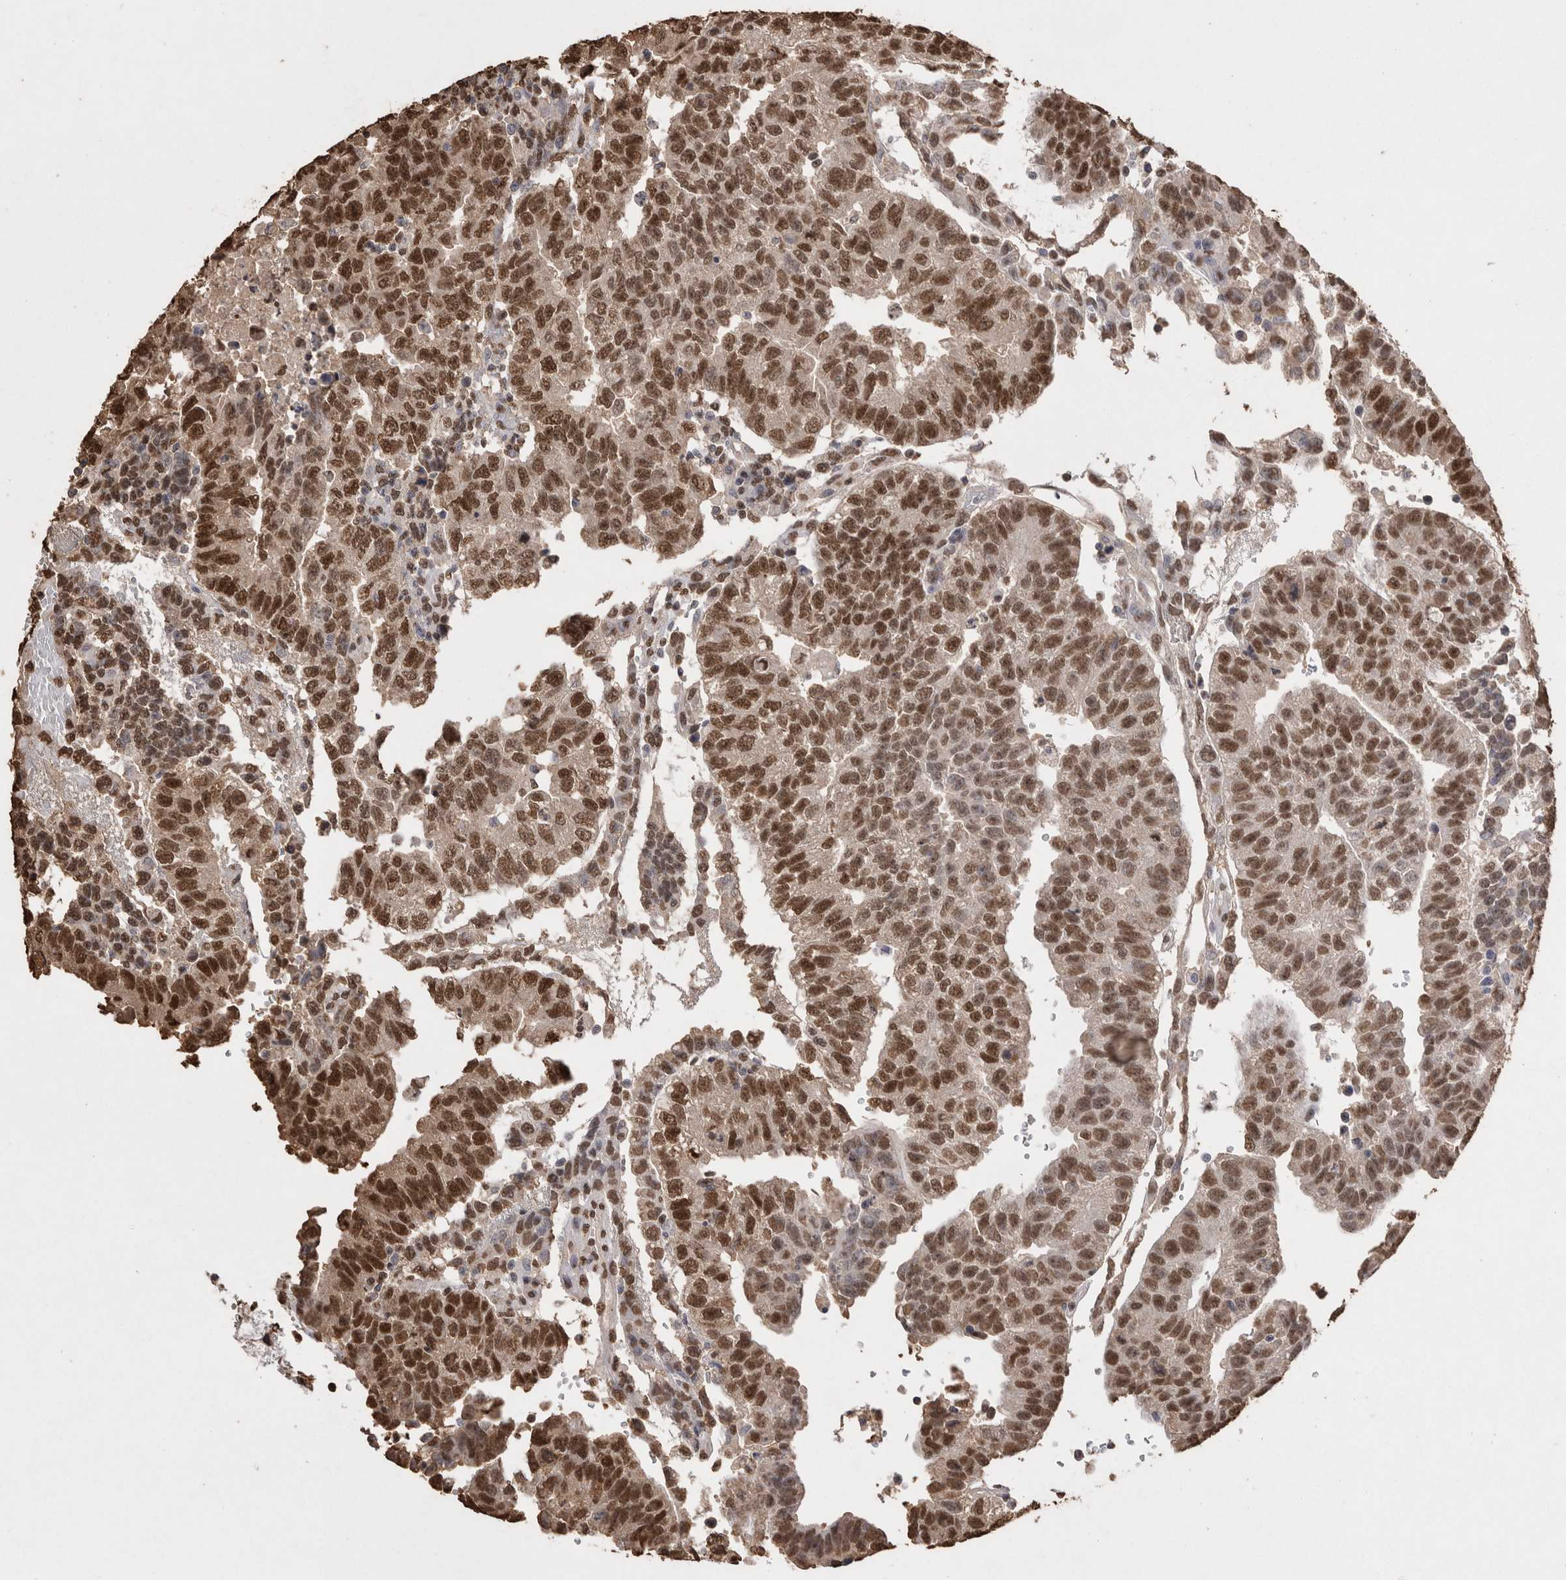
{"staining": {"intensity": "strong", "quantity": ">75%", "location": "nuclear"}, "tissue": "testis cancer", "cell_type": "Tumor cells", "image_type": "cancer", "snomed": [{"axis": "morphology", "description": "Seminoma, NOS"}, {"axis": "morphology", "description": "Carcinoma, Embryonal, NOS"}, {"axis": "topography", "description": "Testis"}], "caption": "Approximately >75% of tumor cells in testis seminoma exhibit strong nuclear protein staining as visualized by brown immunohistochemical staining.", "gene": "POU5F1", "patient": {"sex": "male", "age": 52}}